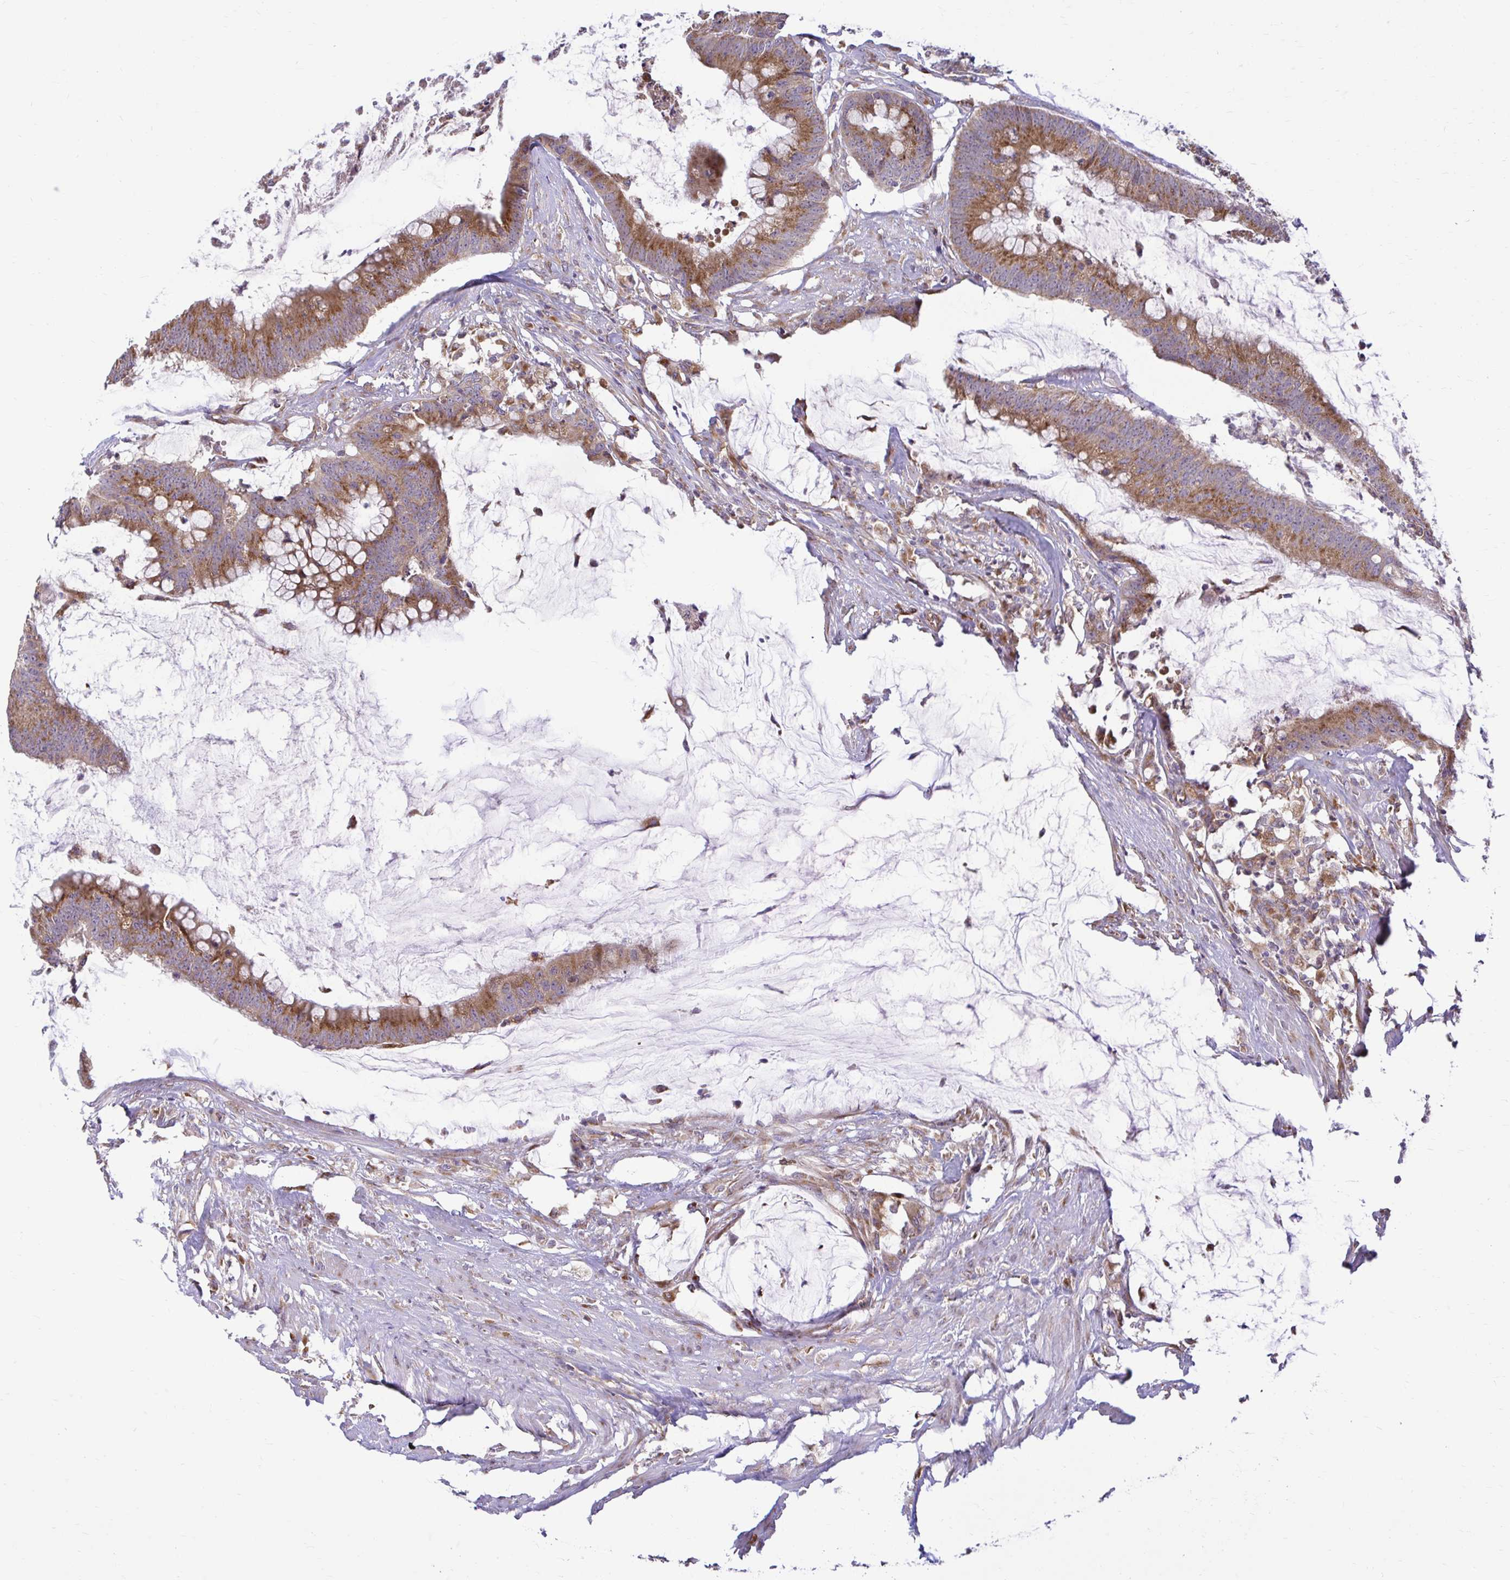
{"staining": {"intensity": "moderate", "quantity": ">75%", "location": "cytoplasmic/membranous"}, "tissue": "colorectal cancer", "cell_type": "Tumor cells", "image_type": "cancer", "snomed": [{"axis": "morphology", "description": "Adenocarcinoma, NOS"}, {"axis": "topography", "description": "Colon"}], "caption": "Adenocarcinoma (colorectal) tissue displays moderate cytoplasmic/membranous staining in approximately >75% of tumor cells, visualized by immunohistochemistry.", "gene": "VTI1B", "patient": {"sex": "male", "age": 62}}